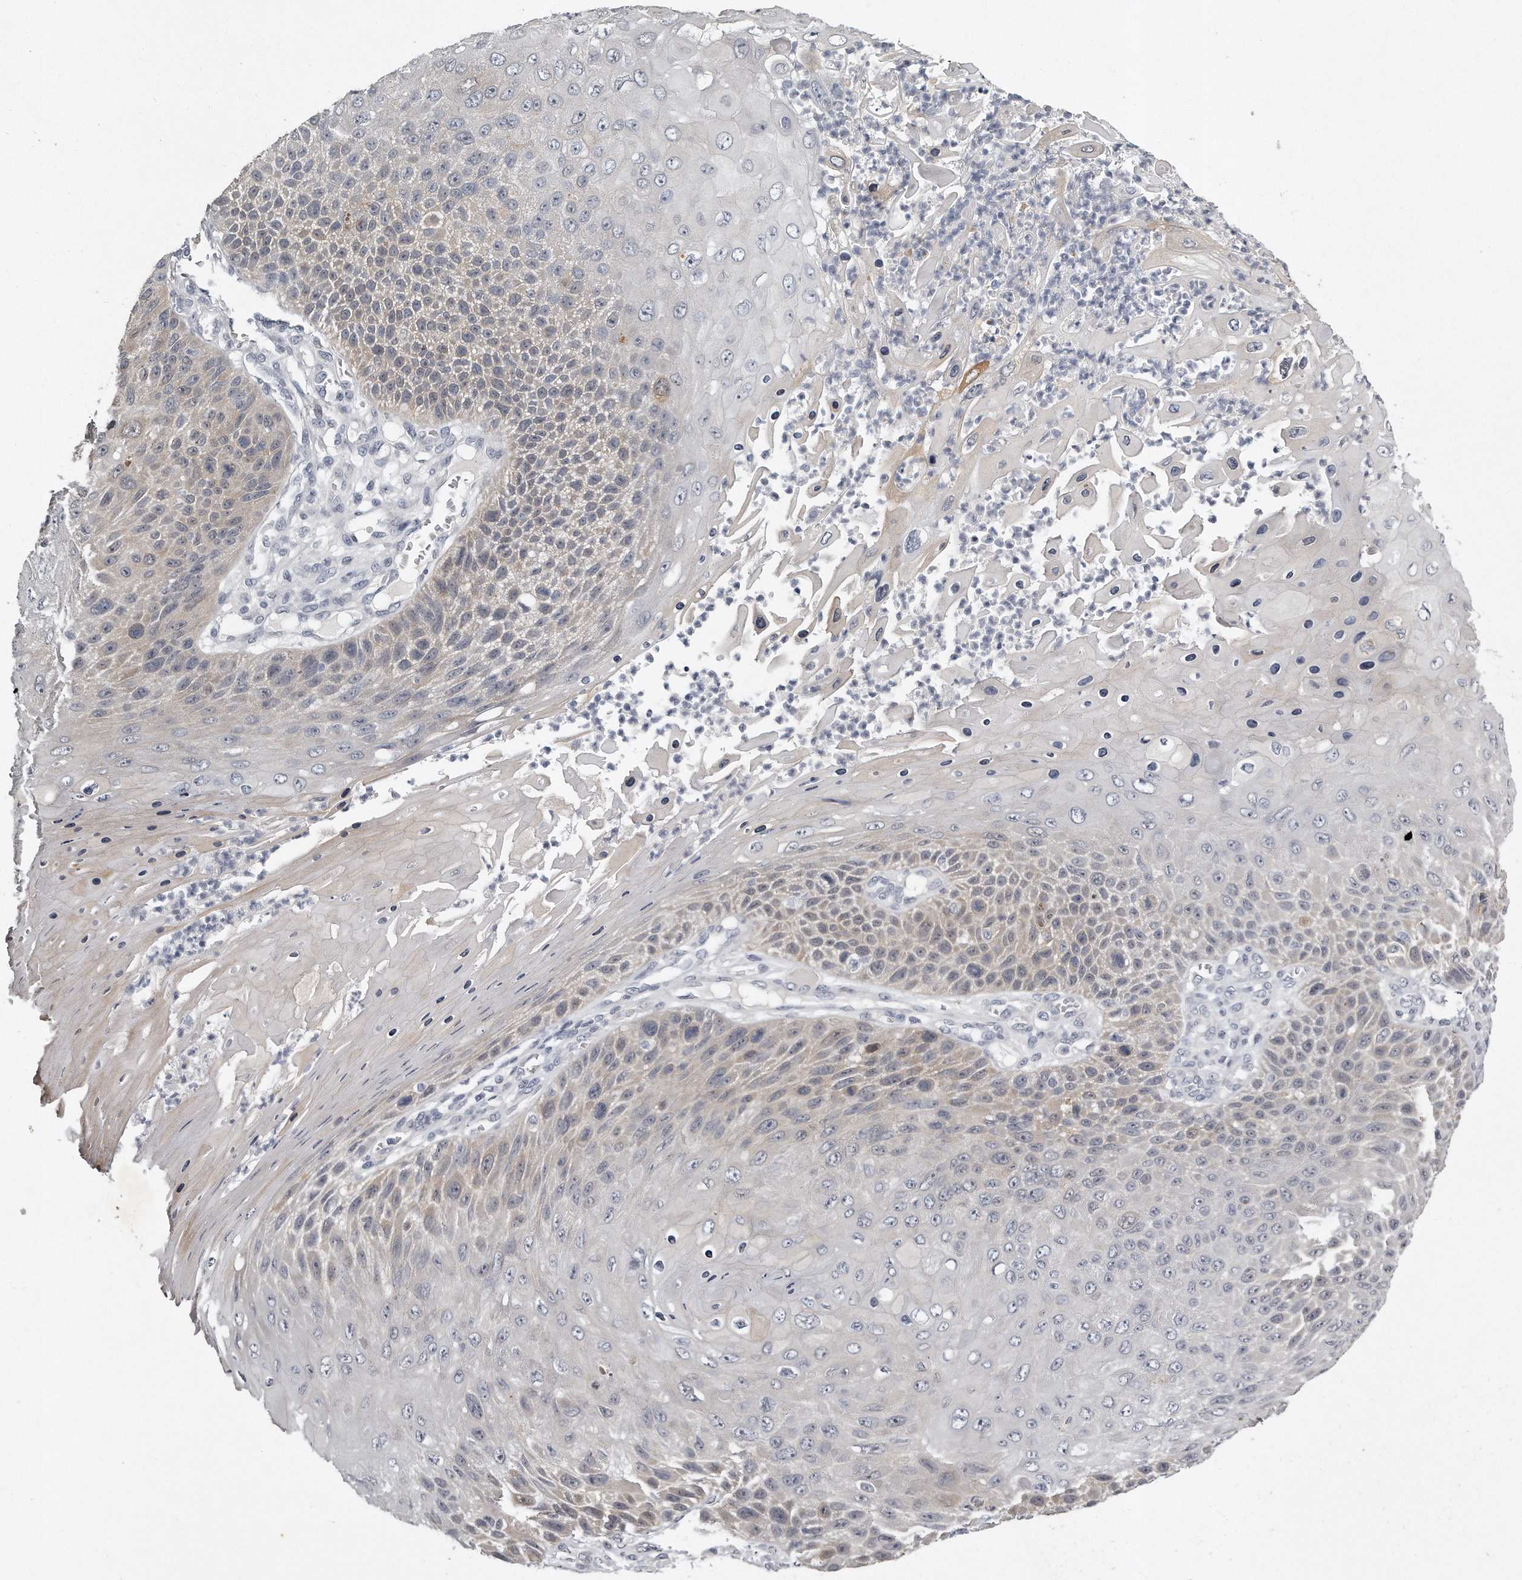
{"staining": {"intensity": "weak", "quantity": "25%-75%", "location": "cytoplasmic/membranous"}, "tissue": "skin cancer", "cell_type": "Tumor cells", "image_type": "cancer", "snomed": [{"axis": "morphology", "description": "Squamous cell carcinoma, NOS"}, {"axis": "topography", "description": "Skin"}], "caption": "Skin squamous cell carcinoma was stained to show a protein in brown. There is low levels of weak cytoplasmic/membranous expression in approximately 25%-75% of tumor cells. Using DAB (brown) and hematoxylin (blue) stains, captured at high magnification using brightfield microscopy.", "gene": "GGCT", "patient": {"sex": "female", "age": 88}}